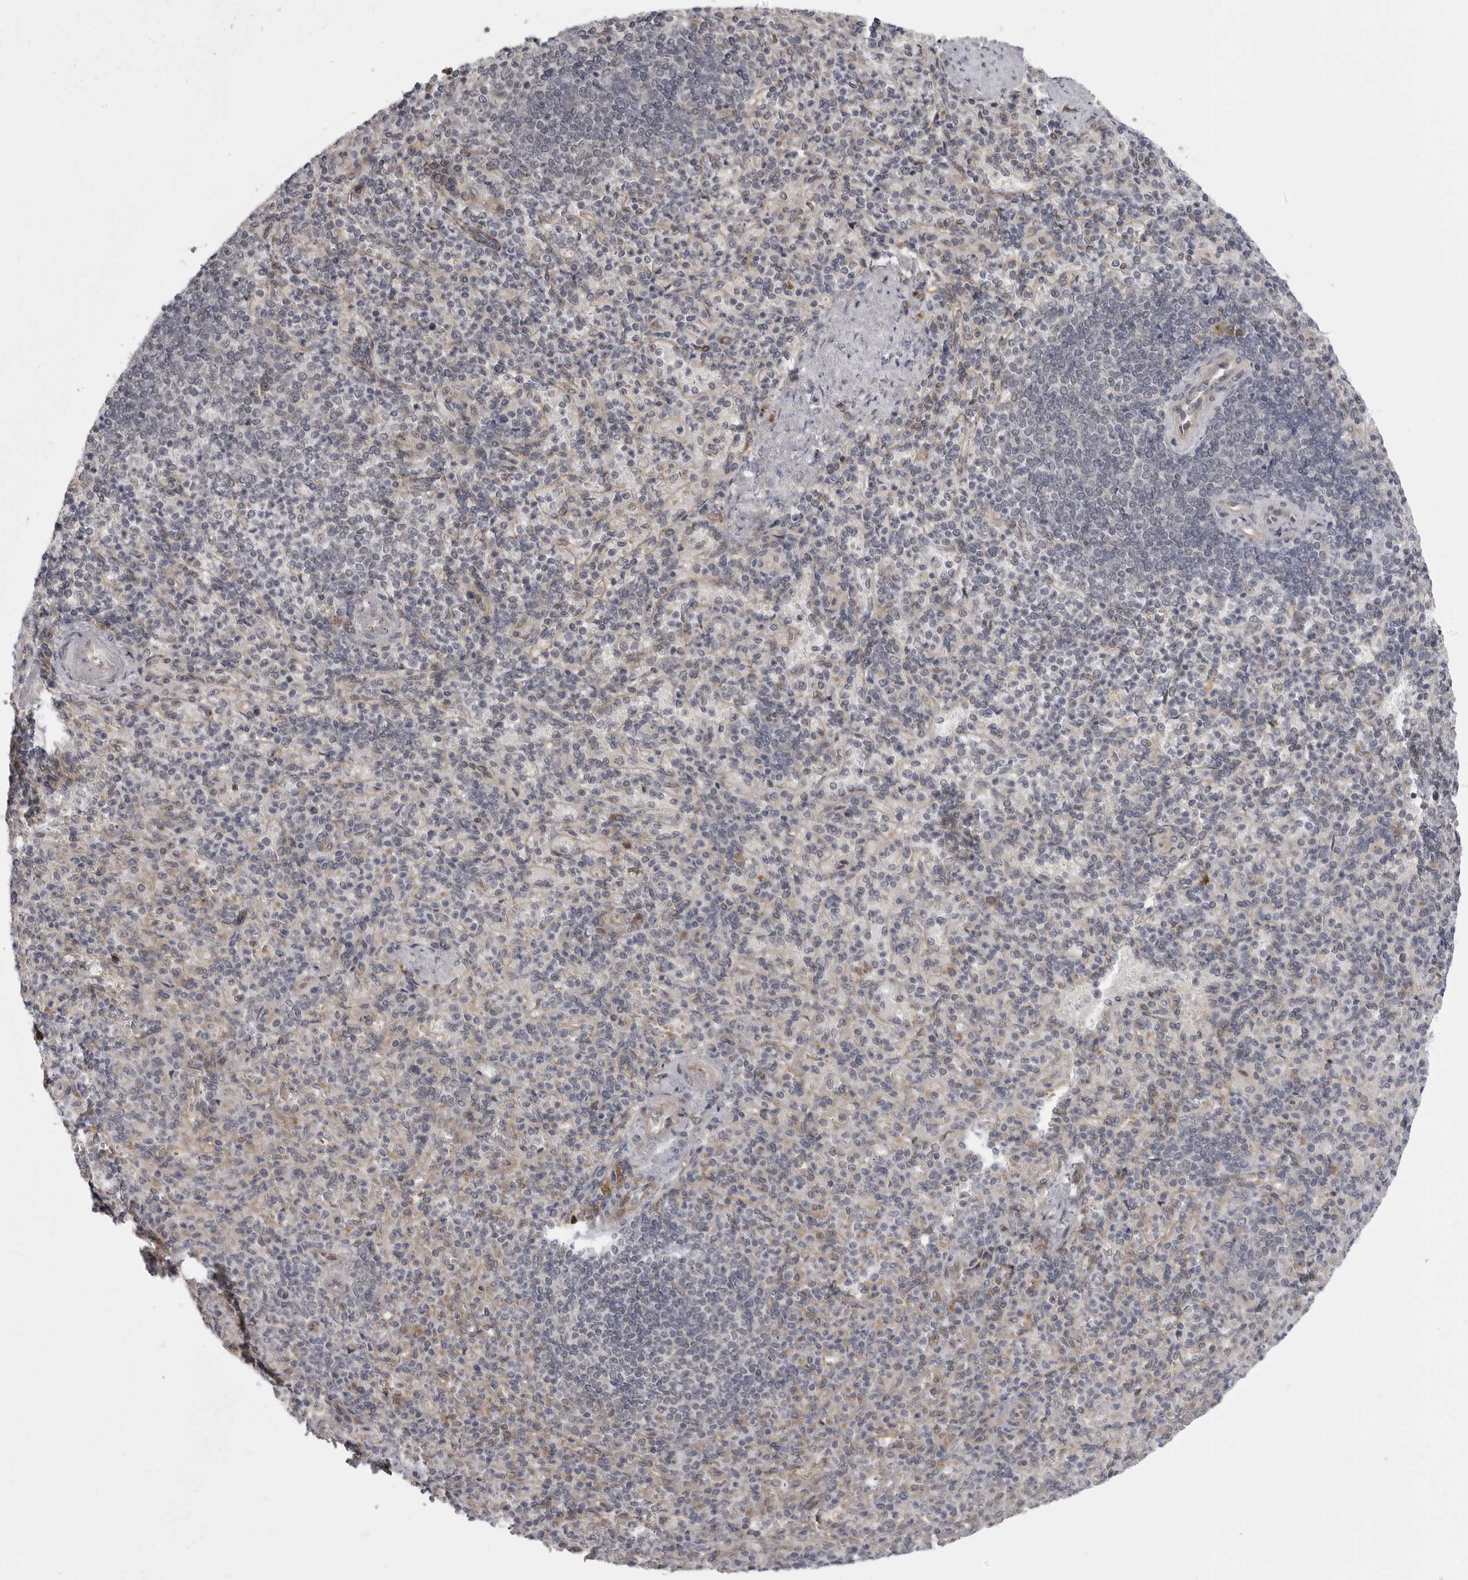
{"staining": {"intensity": "negative", "quantity": "none", "location": "none"}, "tissue": "spleen", "cell_type": "Cells in red pulp", "image_type": "normal", "snomed": [{"axis": "morphology", "description": "Normal tissue, NOS"}, {"axis": "topography", "description": "Spleen"}], "caption": "An immunohistochemistry photomicrograph of unremarkable spleen is shown. There is no staining in cells in red pulp of spleen.", "gene": "LRRC45", "patient": {"sex": "female", "age": 74}}